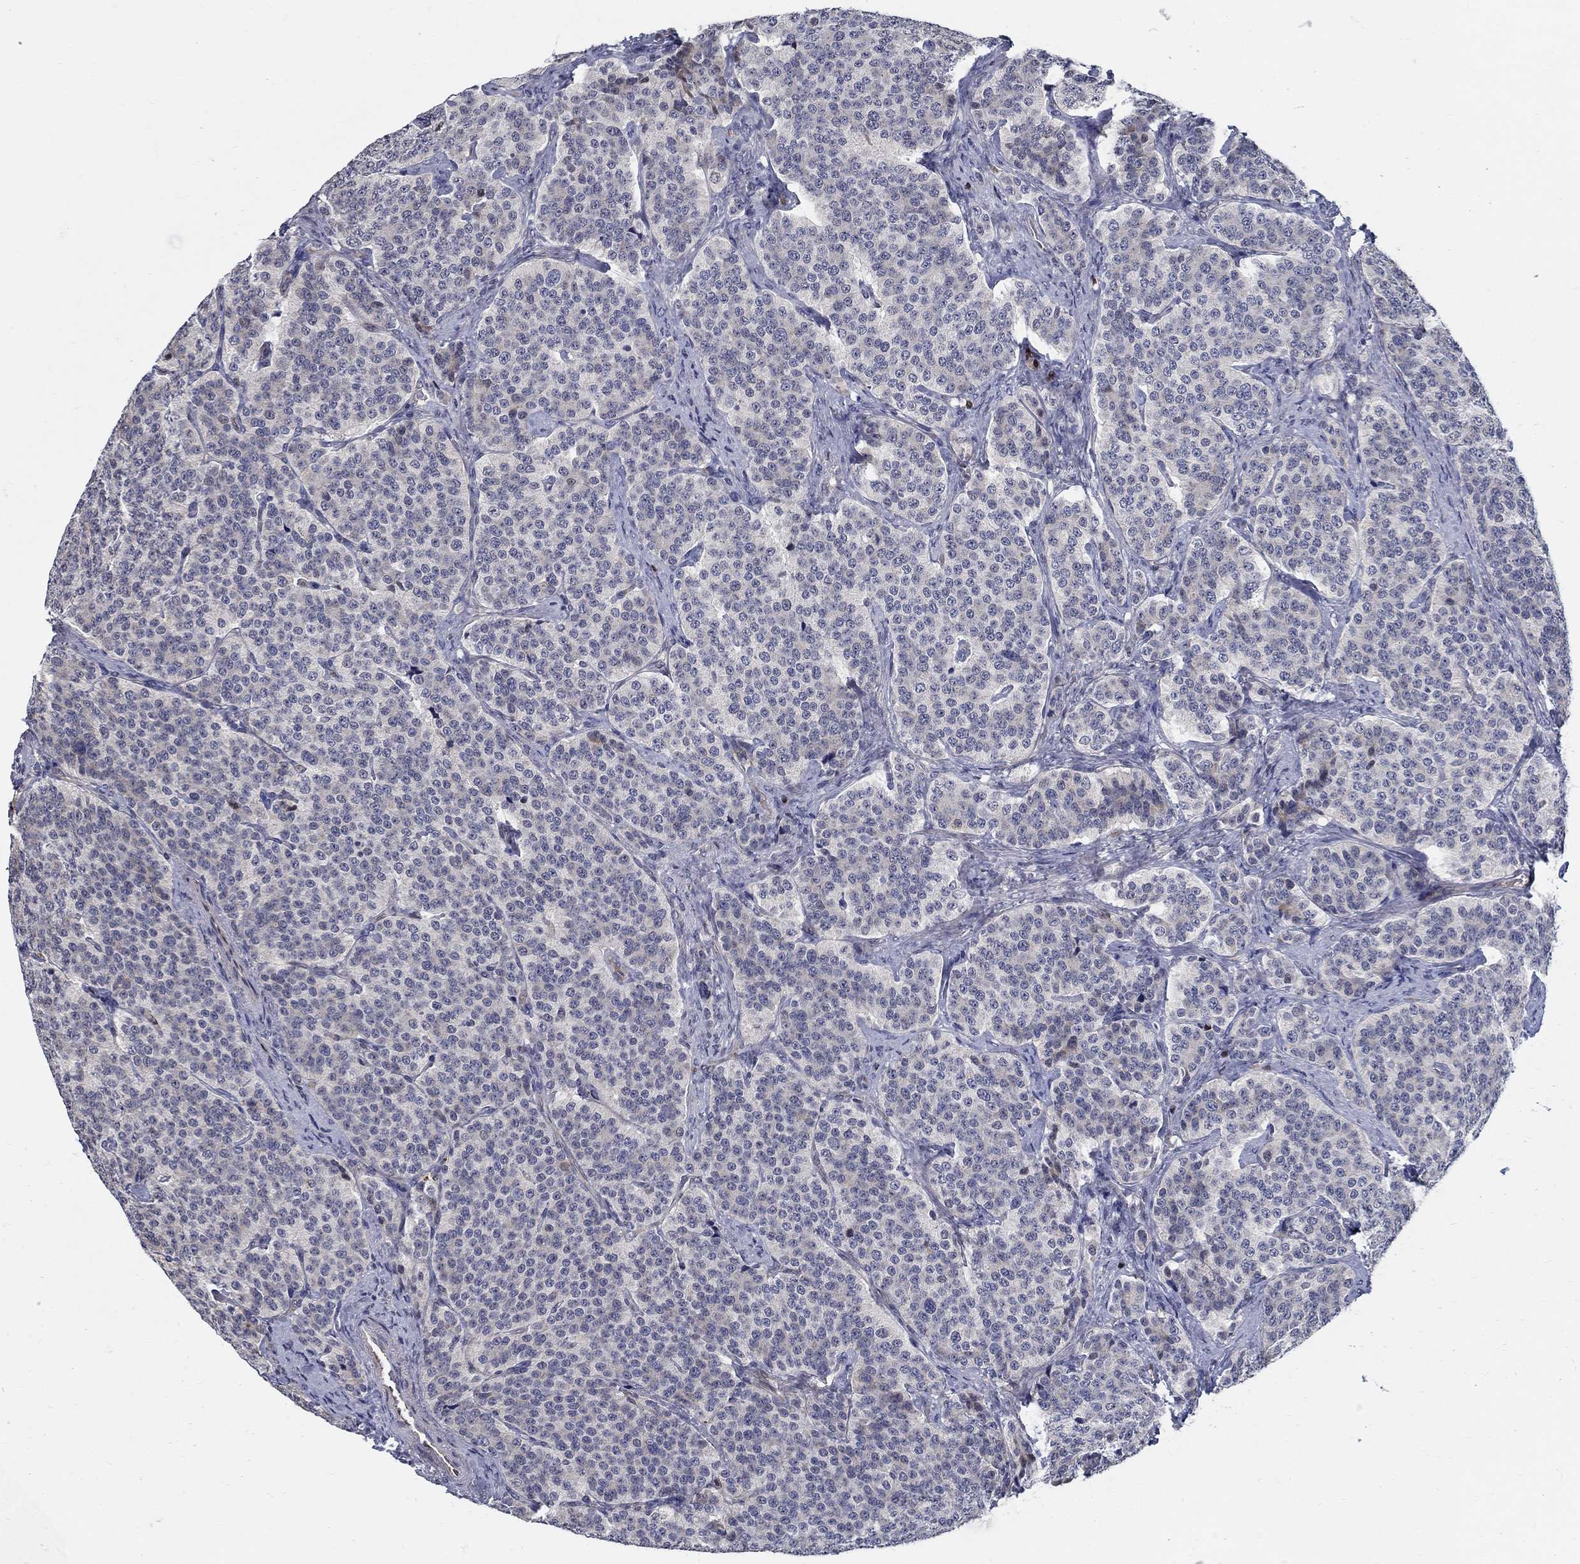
{"staining": {"intensity": "negative", "quantity": "none", "location": "none"}, "tissue": "carcinoid", "cell_type": "Tumor cells", "image_type": "cancer", "snomed": [{"axis": "morphology", "description": "Carcinoid, malignant, NOS"}, {"axis": "topography", "description": "Small intestine"}], "caption": "The photomicrograph shows no staining of tumor cells in carcinoid. The staining was performed using DAB to visualize the protein expression in brown, while the nuclei were stained in blue with hematoxylin (Magnification: 20x).", "gene": "C16orf46", "patient": {"sex": "female", "age": 58}}